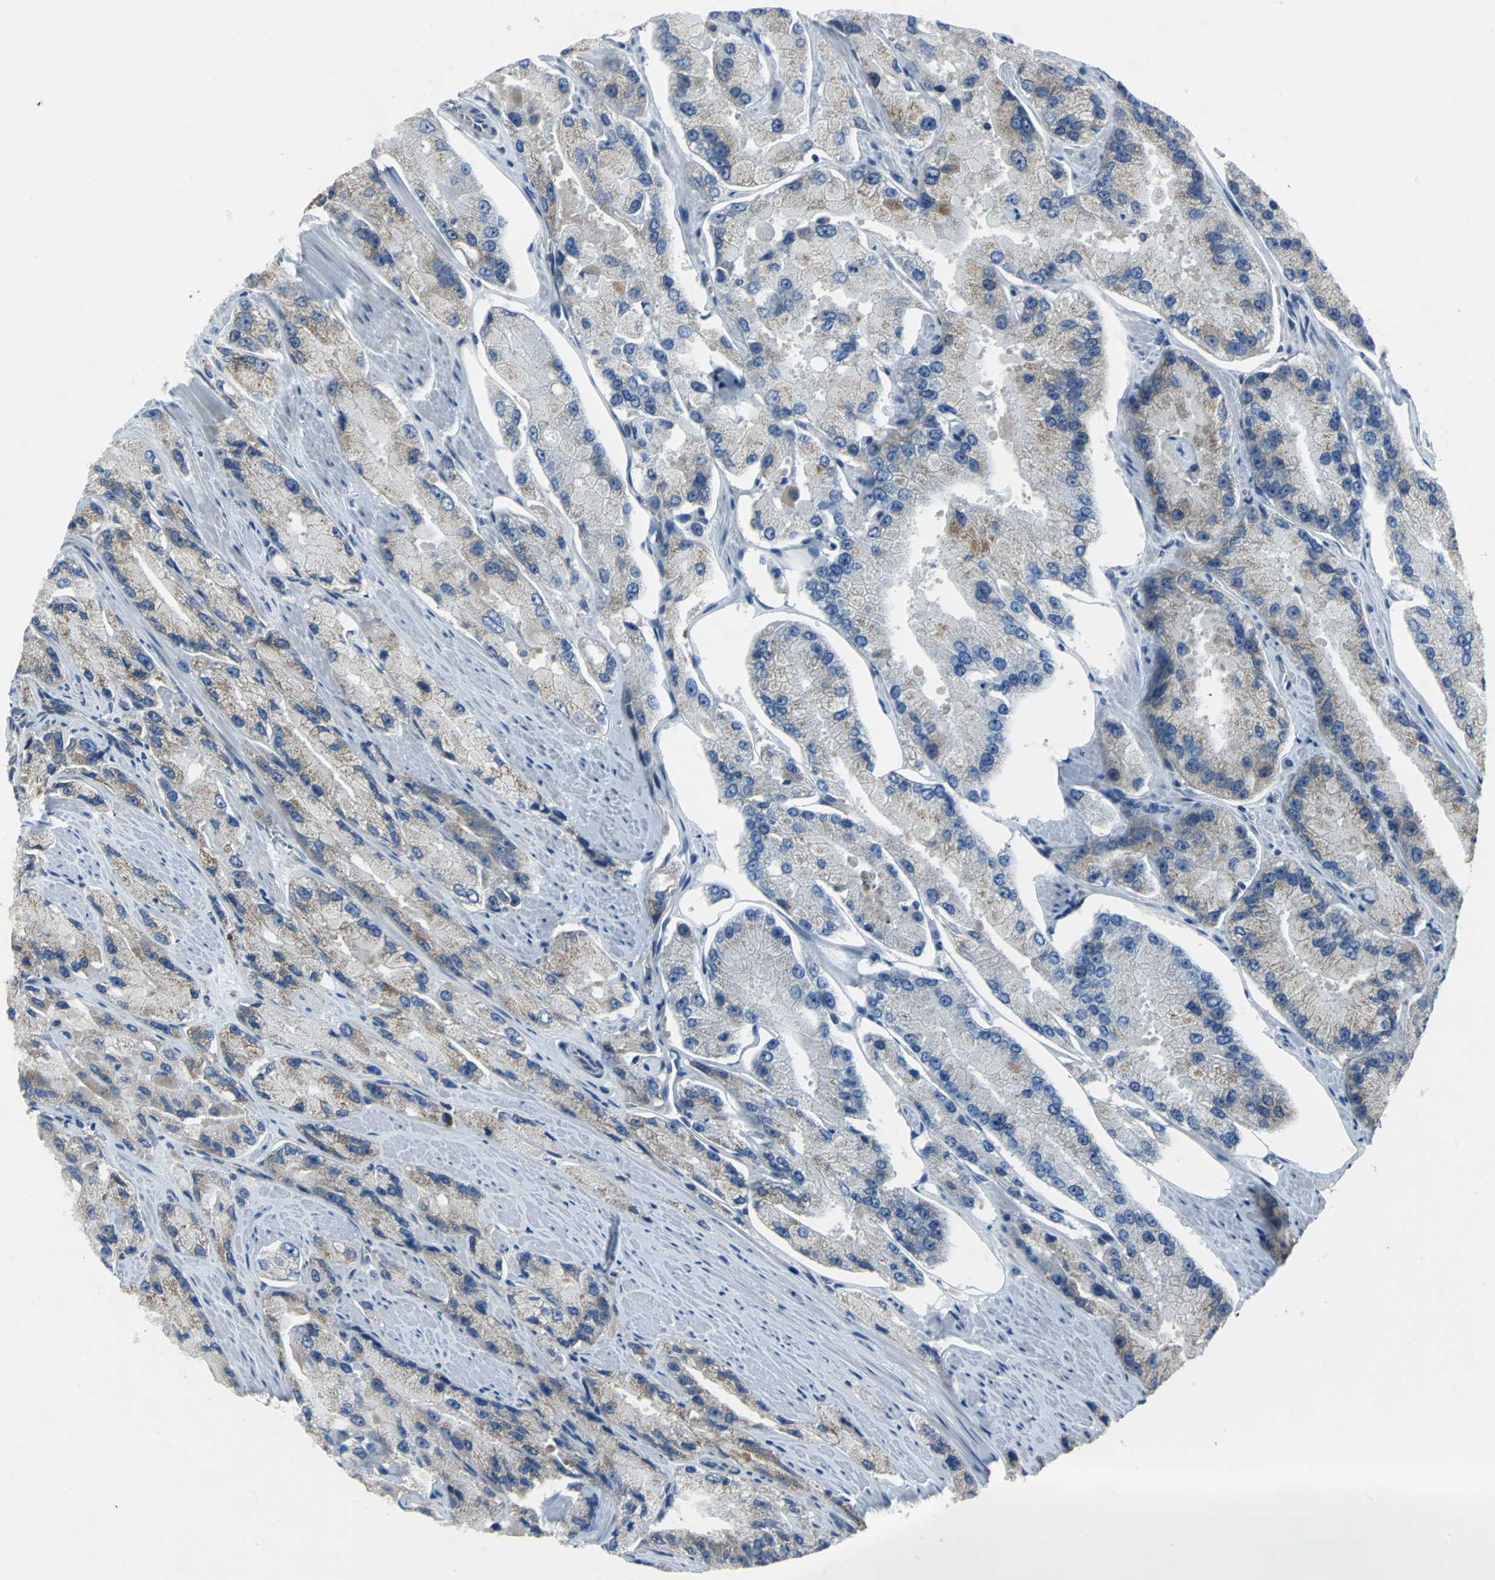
{"staining": {"intensity": "moderate", "quantity": "<25%", "location": "cytoplasmic/membranous"}, "tissue": "prostate cancer", "cell_type": "Tumor cells", "image_type": "cancer", "snomed": [{"axis": "morphology", "description": "Adenocarcinoma, High grade"}, {"axis": "topography", "description": "Prostate"}], "caption": "Immunohistochemistry (IHC) of adenocarcinoma (high-grade) (prostate) demonstrates low levels of moderate cytoplasmic/membranous positivity in about <25% of tumor cells.", "gene": "EIF5A", "patient": {"sex": "male", "age": 58}}